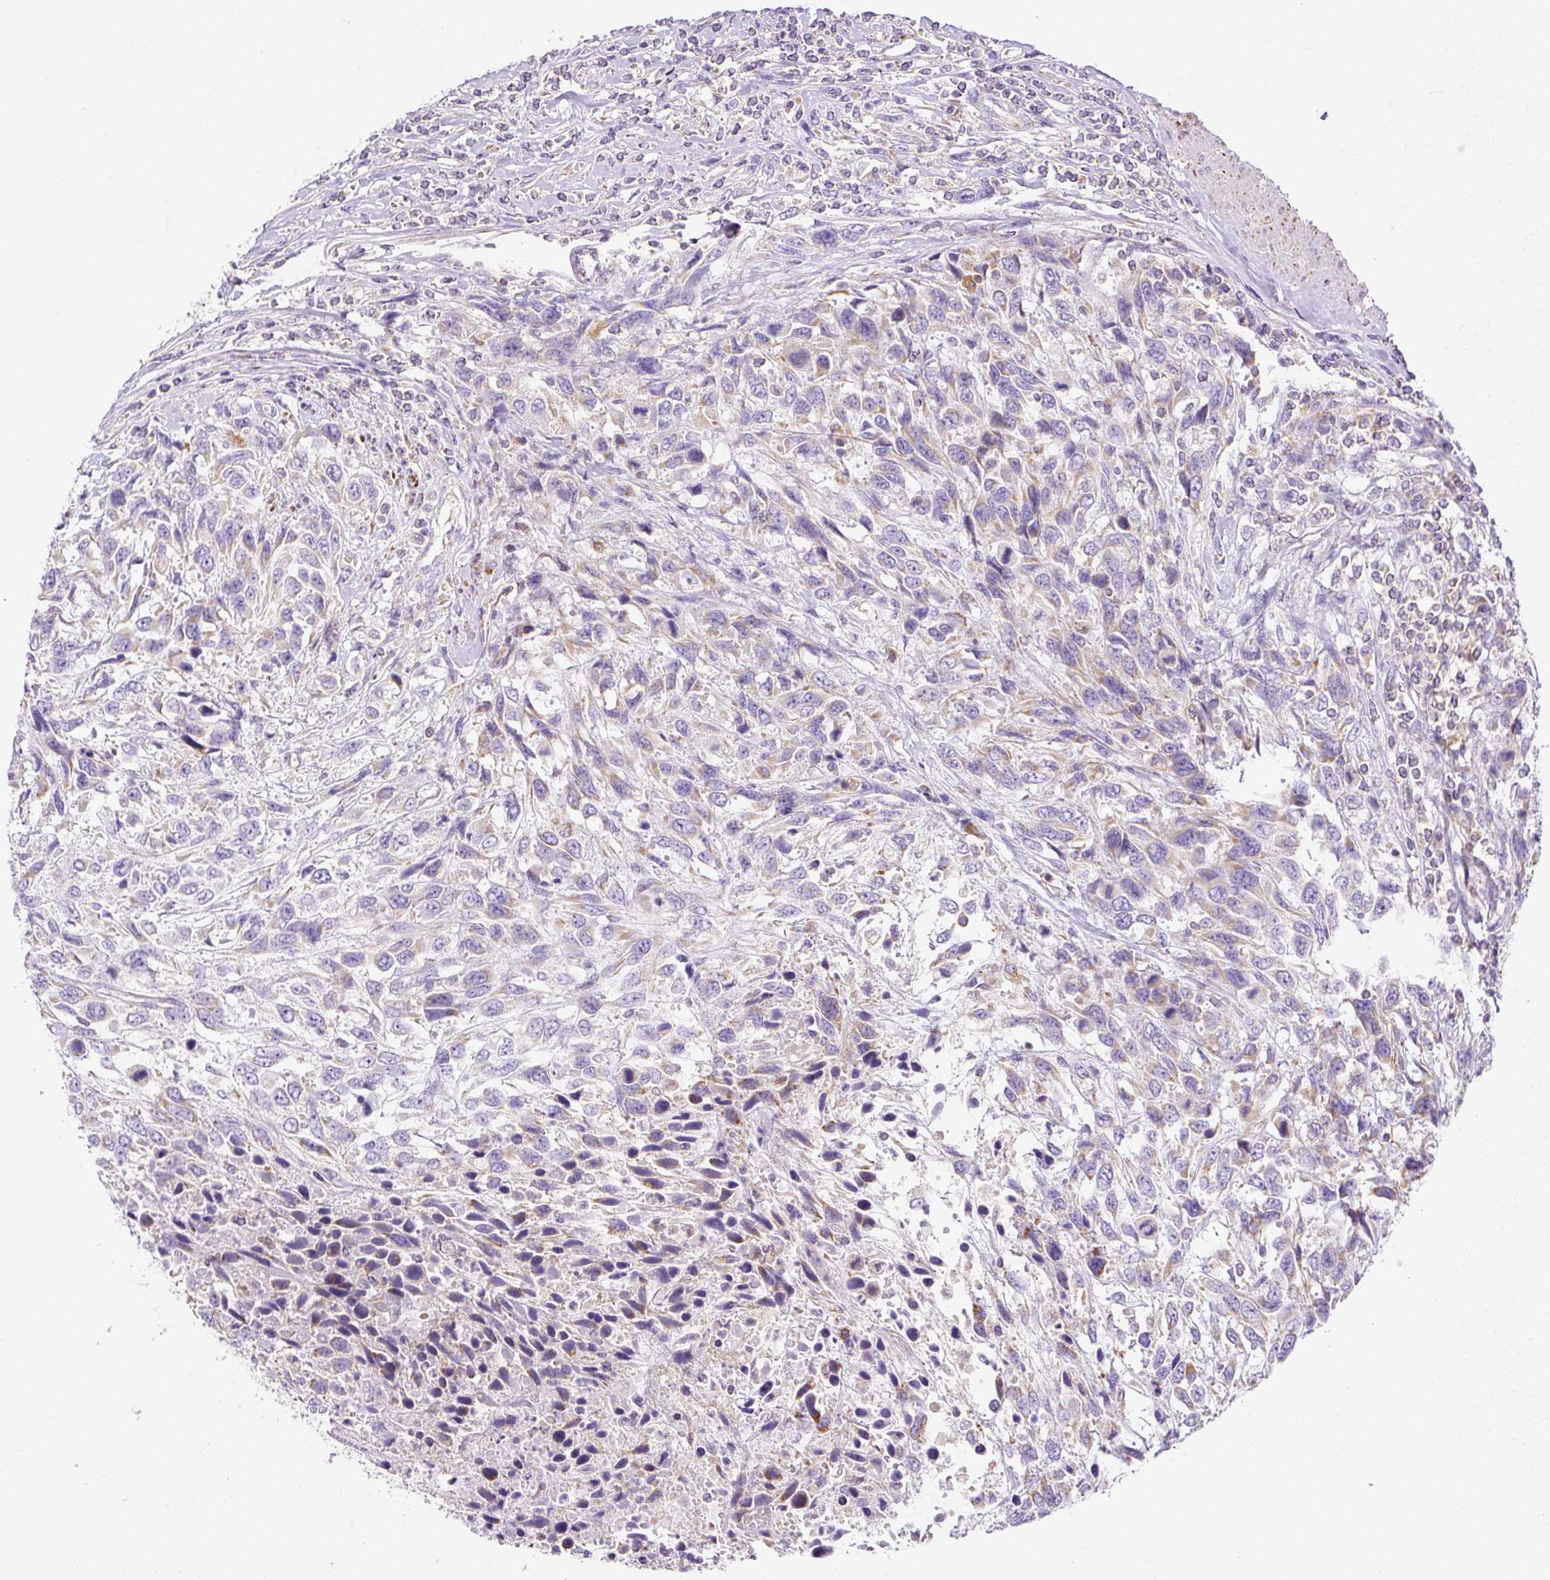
{"staining": {"intensity": "weak", "quantity": "<25%", "location": "cytoplasmic/membranous"}, "tissue": "urothelial cancer", "cell_type": "Tumor cells", "image_type": "cancer", "snomed": [{"axis": "morphology", "description": "Urothelial carcinoma, High grade"}, {"axis": "topography", "description": "Urinary bladder"}], "caption": "High power microscopy histopathology image of an IHC photomicrograph of high-grade urothelial carcinoma, revealing no significant positivity in tumor cells. (DAB (3,3'-diaminobenzidine) immunohistochemistry (IHC) with hematoxylin counter stain).", "gene": "NF1", "patient": {"sex": "female", "age": 70}}